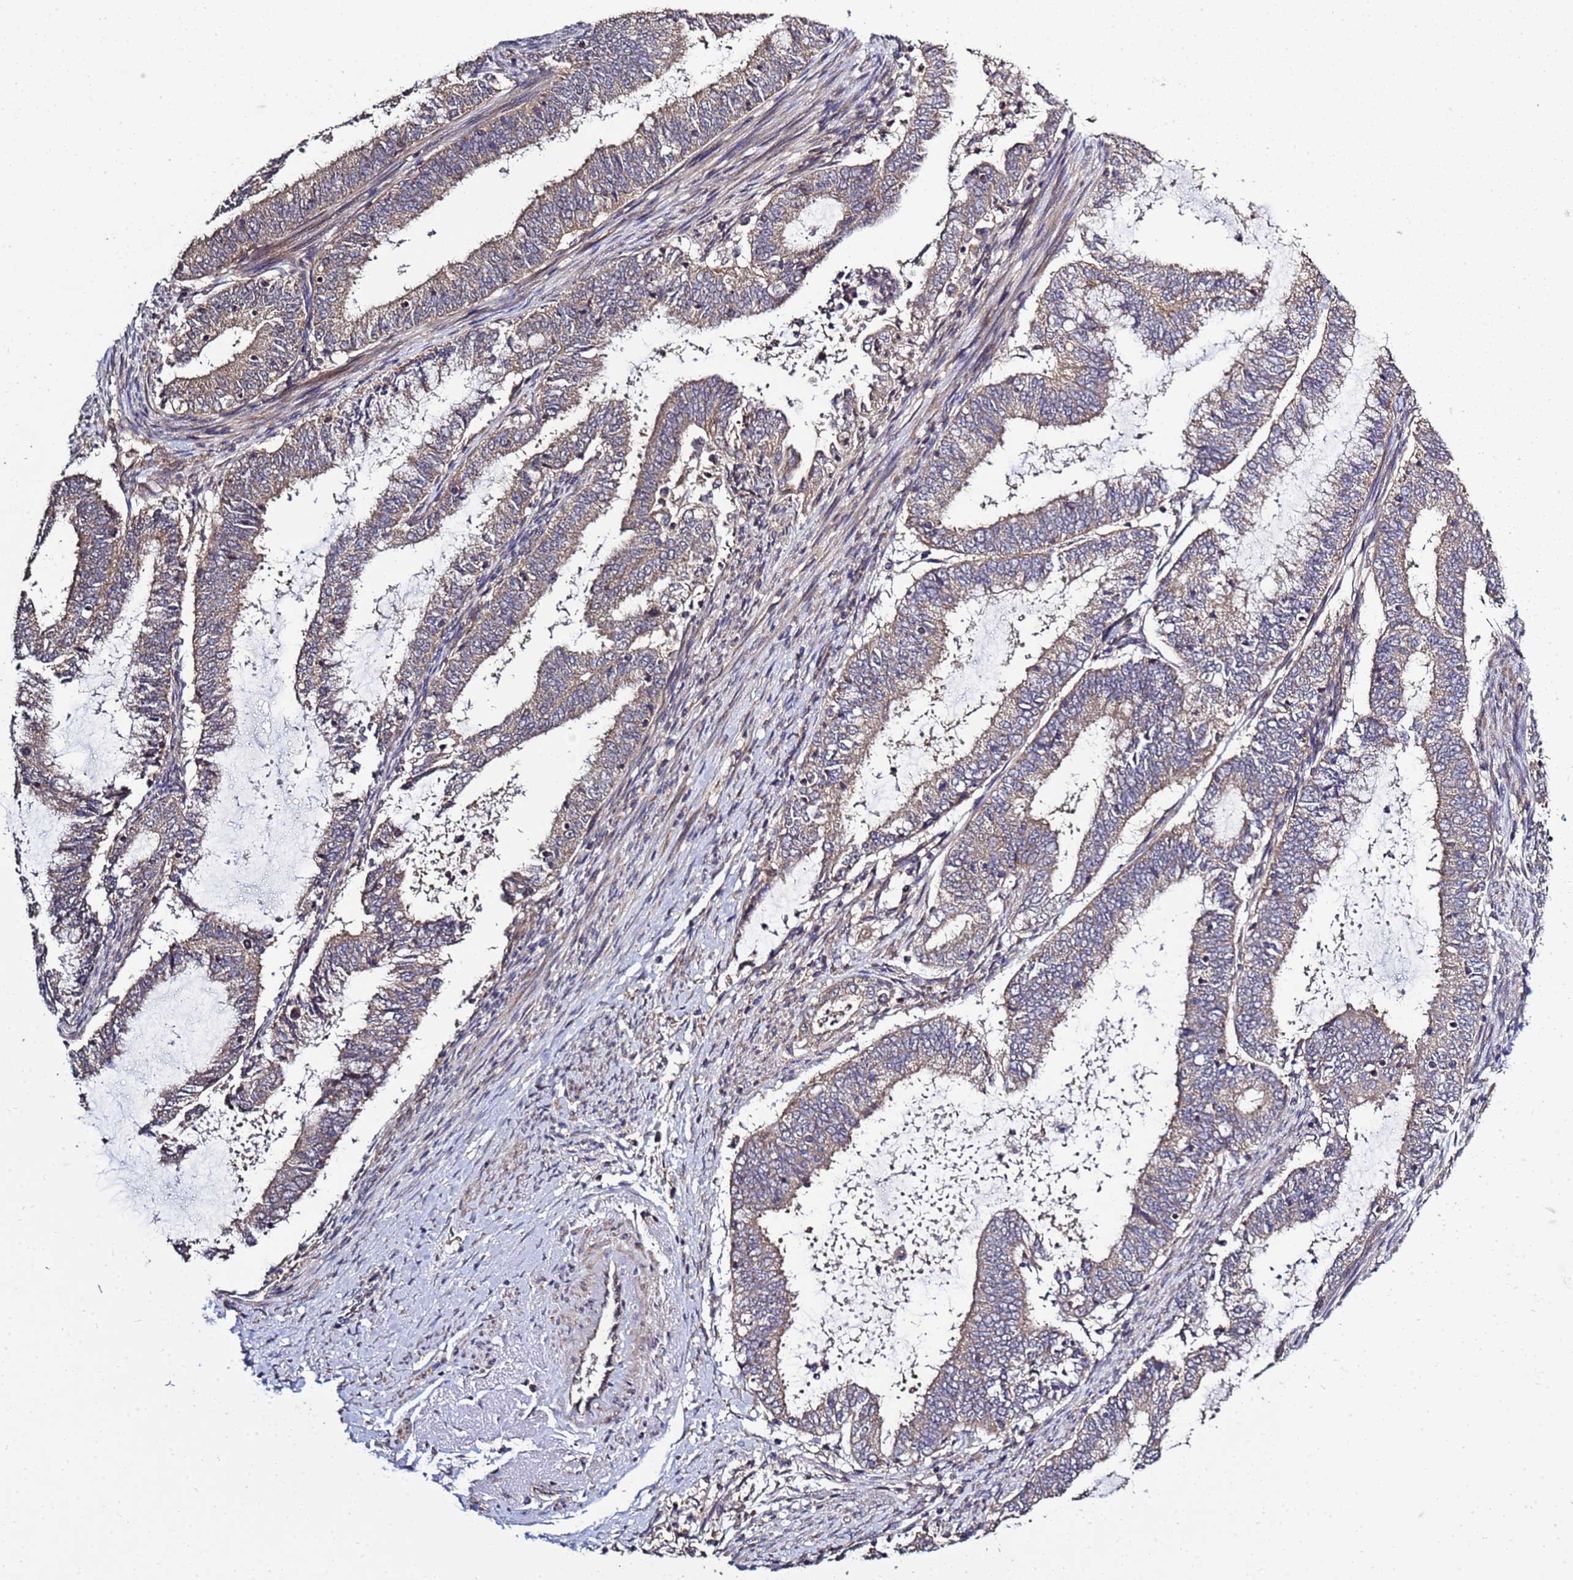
{"staining": {"intensity": "weak", "quantity": "25%-75%", "location": "cytoplasmic/membranous"}, "tissue": "endometrial cancer", "cell_type": "Tumor cells", "image_type": "cancer", "snomed": [{"axis": "morphology", "description": "Adenocarcinoma, NOS"}, {"axis": "topography", "description": "Endometrium"}], "caption": "Immunohistochemistry (DAB (3,3'-diaminobenzidine)) staining of endometrial cancer exhibits weak cytoplasmic/membranous protein positivity in approximately 25%-75% of tumor cells.", "gene": "P2RX7", "patient": {"sex": "female", "age": 51}}